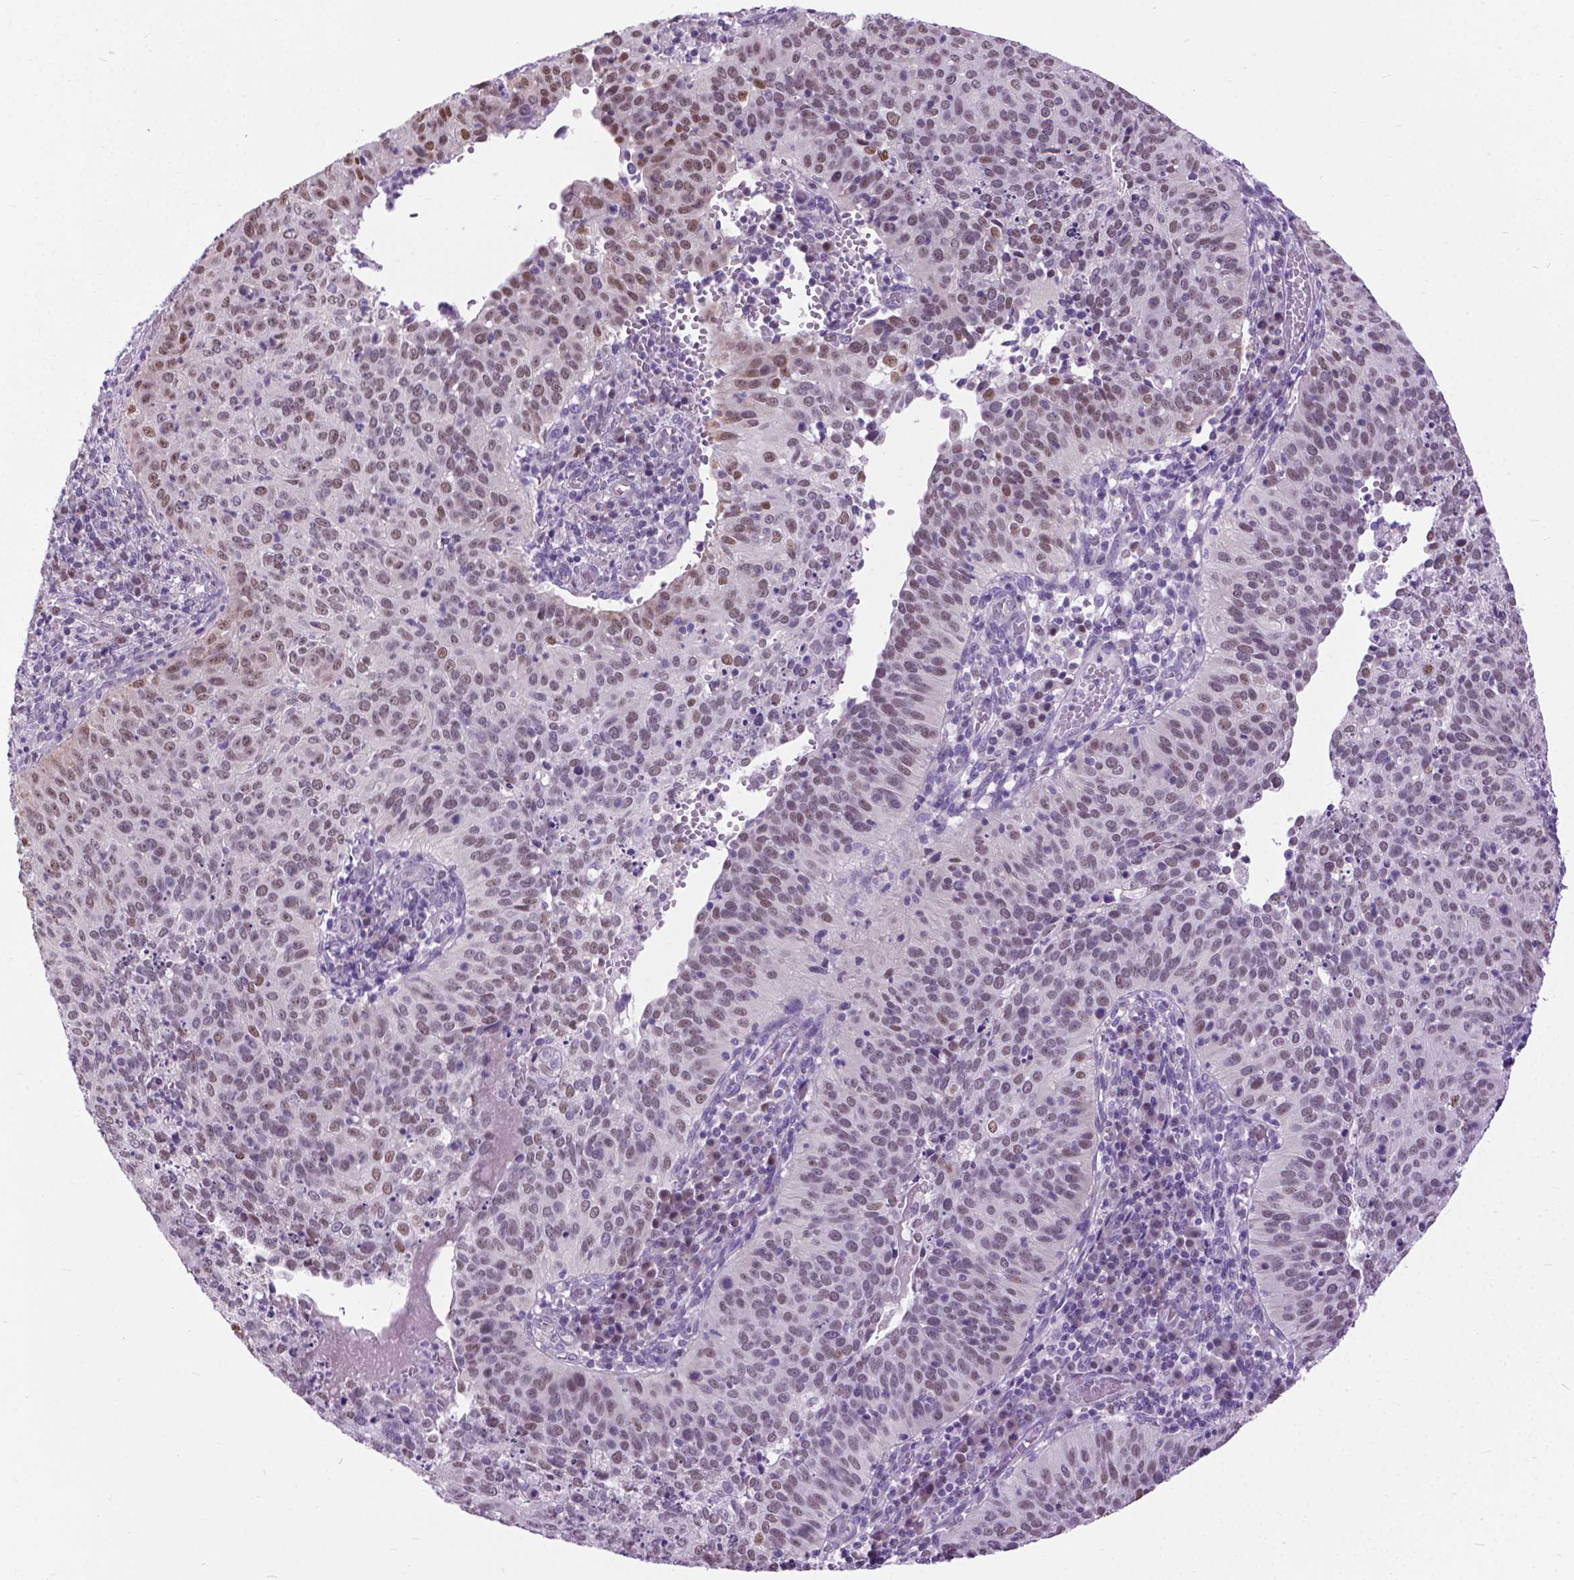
{"staining": {"intensity": "moderate", "quantity": "25%-75%", "location": "nuclear"}, "tissue": "cervical cancer", "cell_type": "Tumor cells", "image_type": "cancer", "snomed": [{"axis": "morphology", "description": "Squamous cell carcinoma, NOS"}, {"axis": "topography", "description": "Cervix"}], "caption": "Immunohistochemical staining of human squamous cell carcinoma (cervical) exhibits moderate nuclear protein staining in approximately 25%-75% of tumor cells.", "gene": "APCDD1L", "patient": {"sex": "female", "age": 39}}